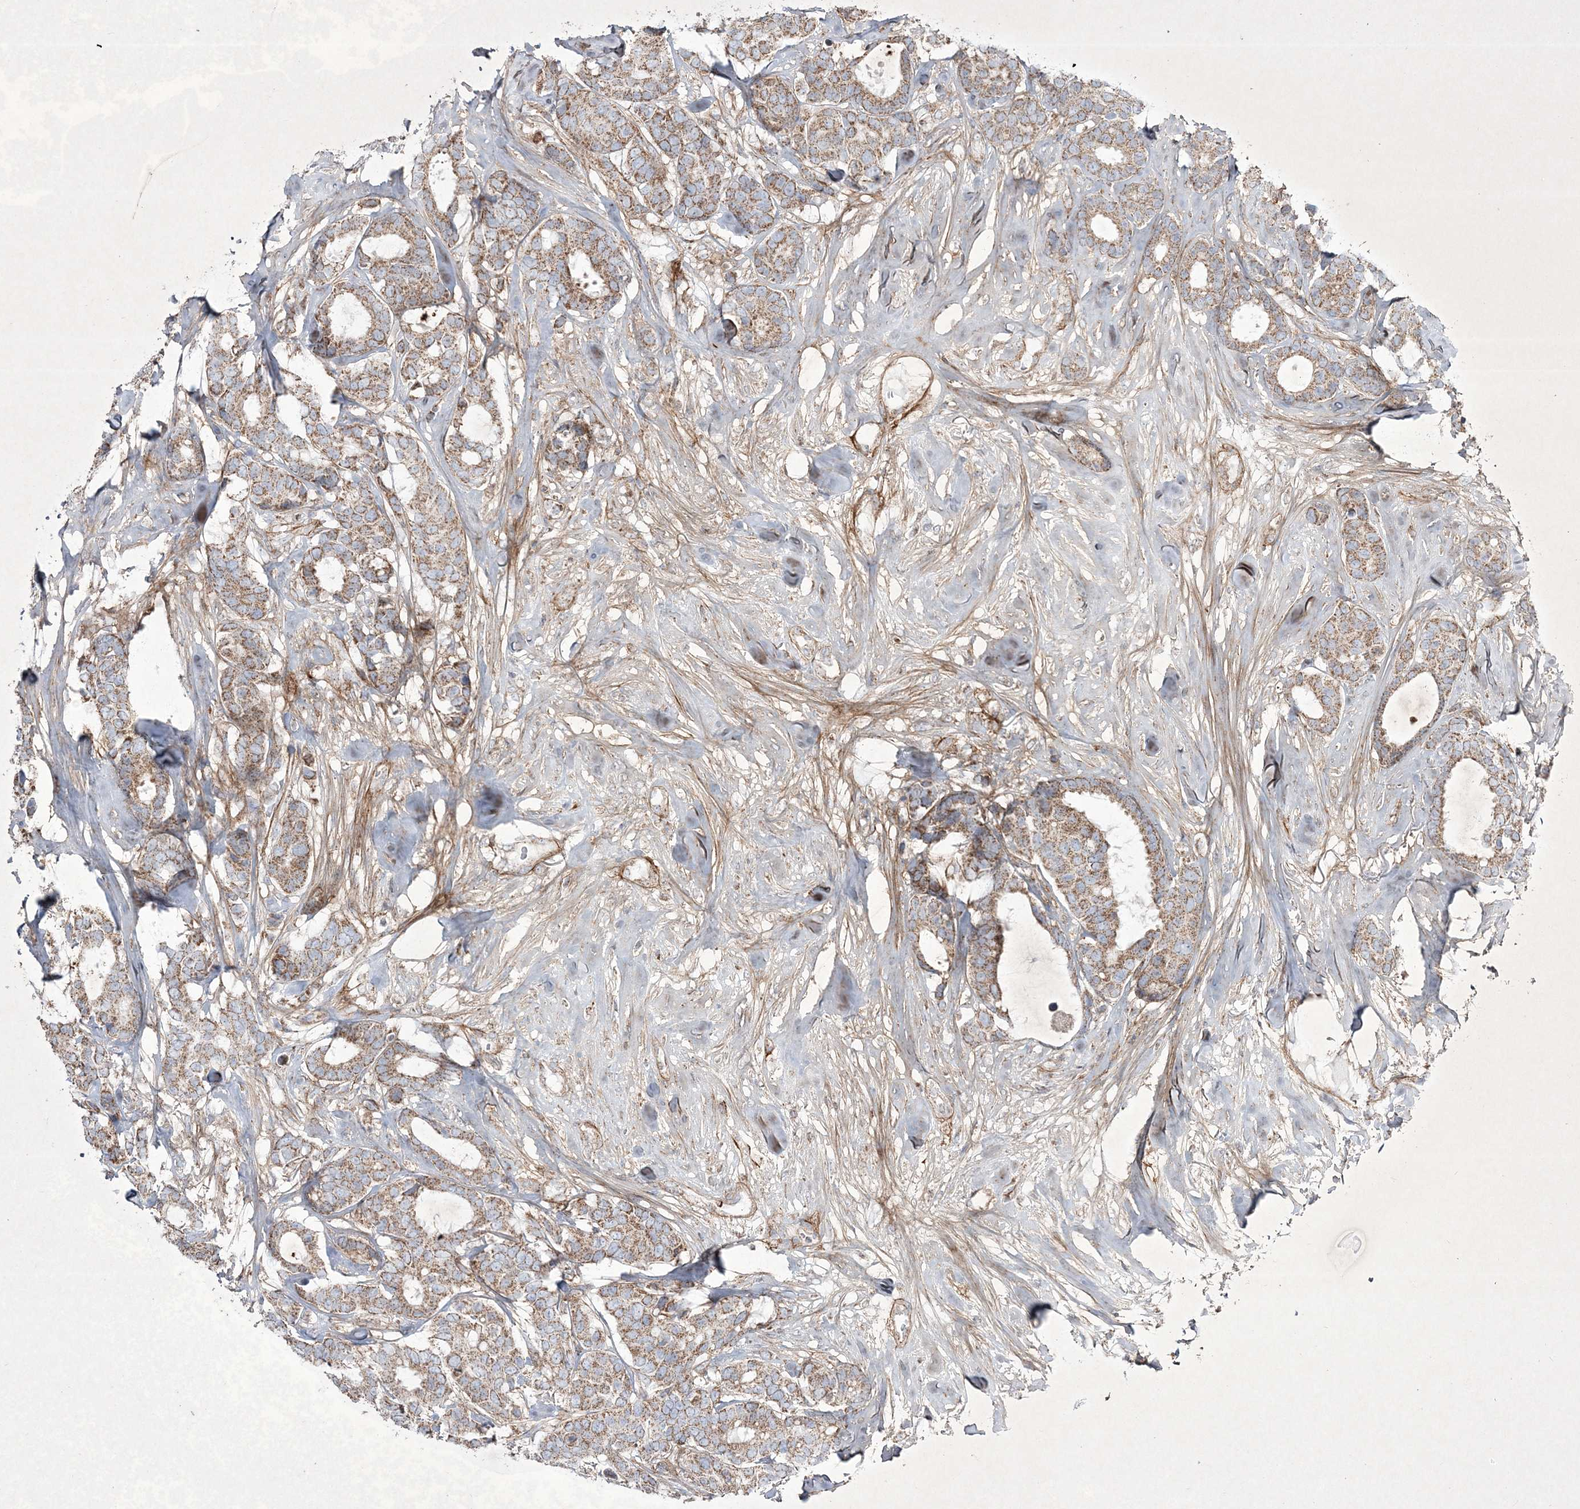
{"staining": {"intensity": "moderate", "quantity": ">75%", "location": "cytoplasmic/membranous"}, "tissue": "breast cancer", "cell_type": "Tumor cells", "image_type": "cancer", "snomed": [{"axis": "morphology", "description": "Duct carcinoma"}, {"axis": "topography", "description": "Breast"}], "caption": "Immunohistochemical staining of breast cancer (invasive ductal carcinoma) exhibits moderate cytoplasmic/membranous protein staining in approximately >75% of tumor cells.", "gene": "RICTOR", "patient": {"sex": "female", "age": 87}}